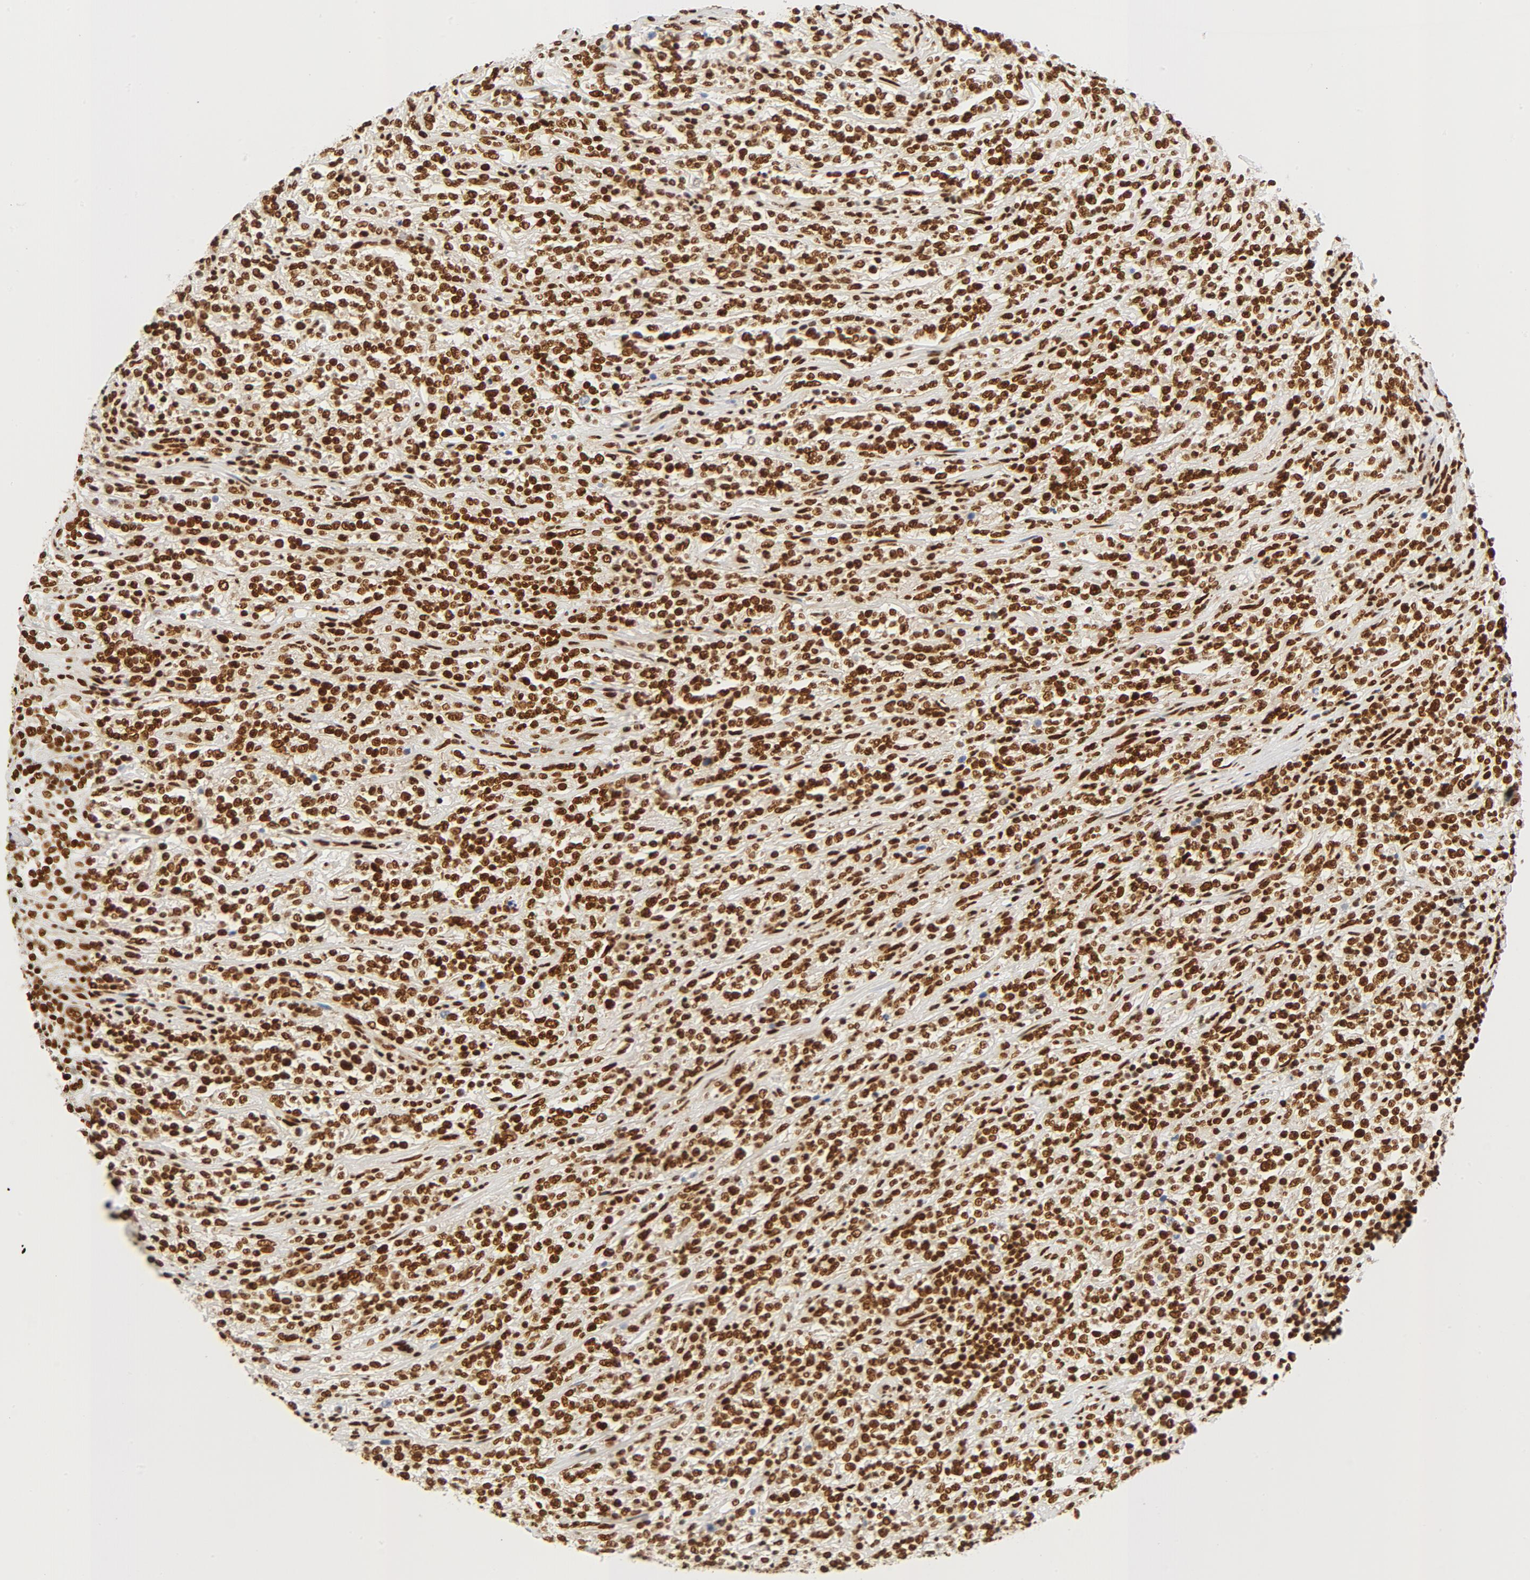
{"staining": {"intensity": "strong", "quantity": ">75%", "location": "nuclear"}, "tissue": "lymphoma", "cell_type": "Tumor cells", "image_type": "cancer", "snomed": [{"axis": "morphology", "description": "Malignant lymphoma, non-Hodgkin's type, High grade"}, {"axis": "topography", "description": "Soft tissue"}], "caption": "Protein staining of lymphoma tissue displays strong nuclear staining in about >75% of tumor cells. (brown staining indicates protein expression, while blue staining denotes nuclei).", "gene": "CTBP1", "patient": {"sex": "male", "age": 18}}